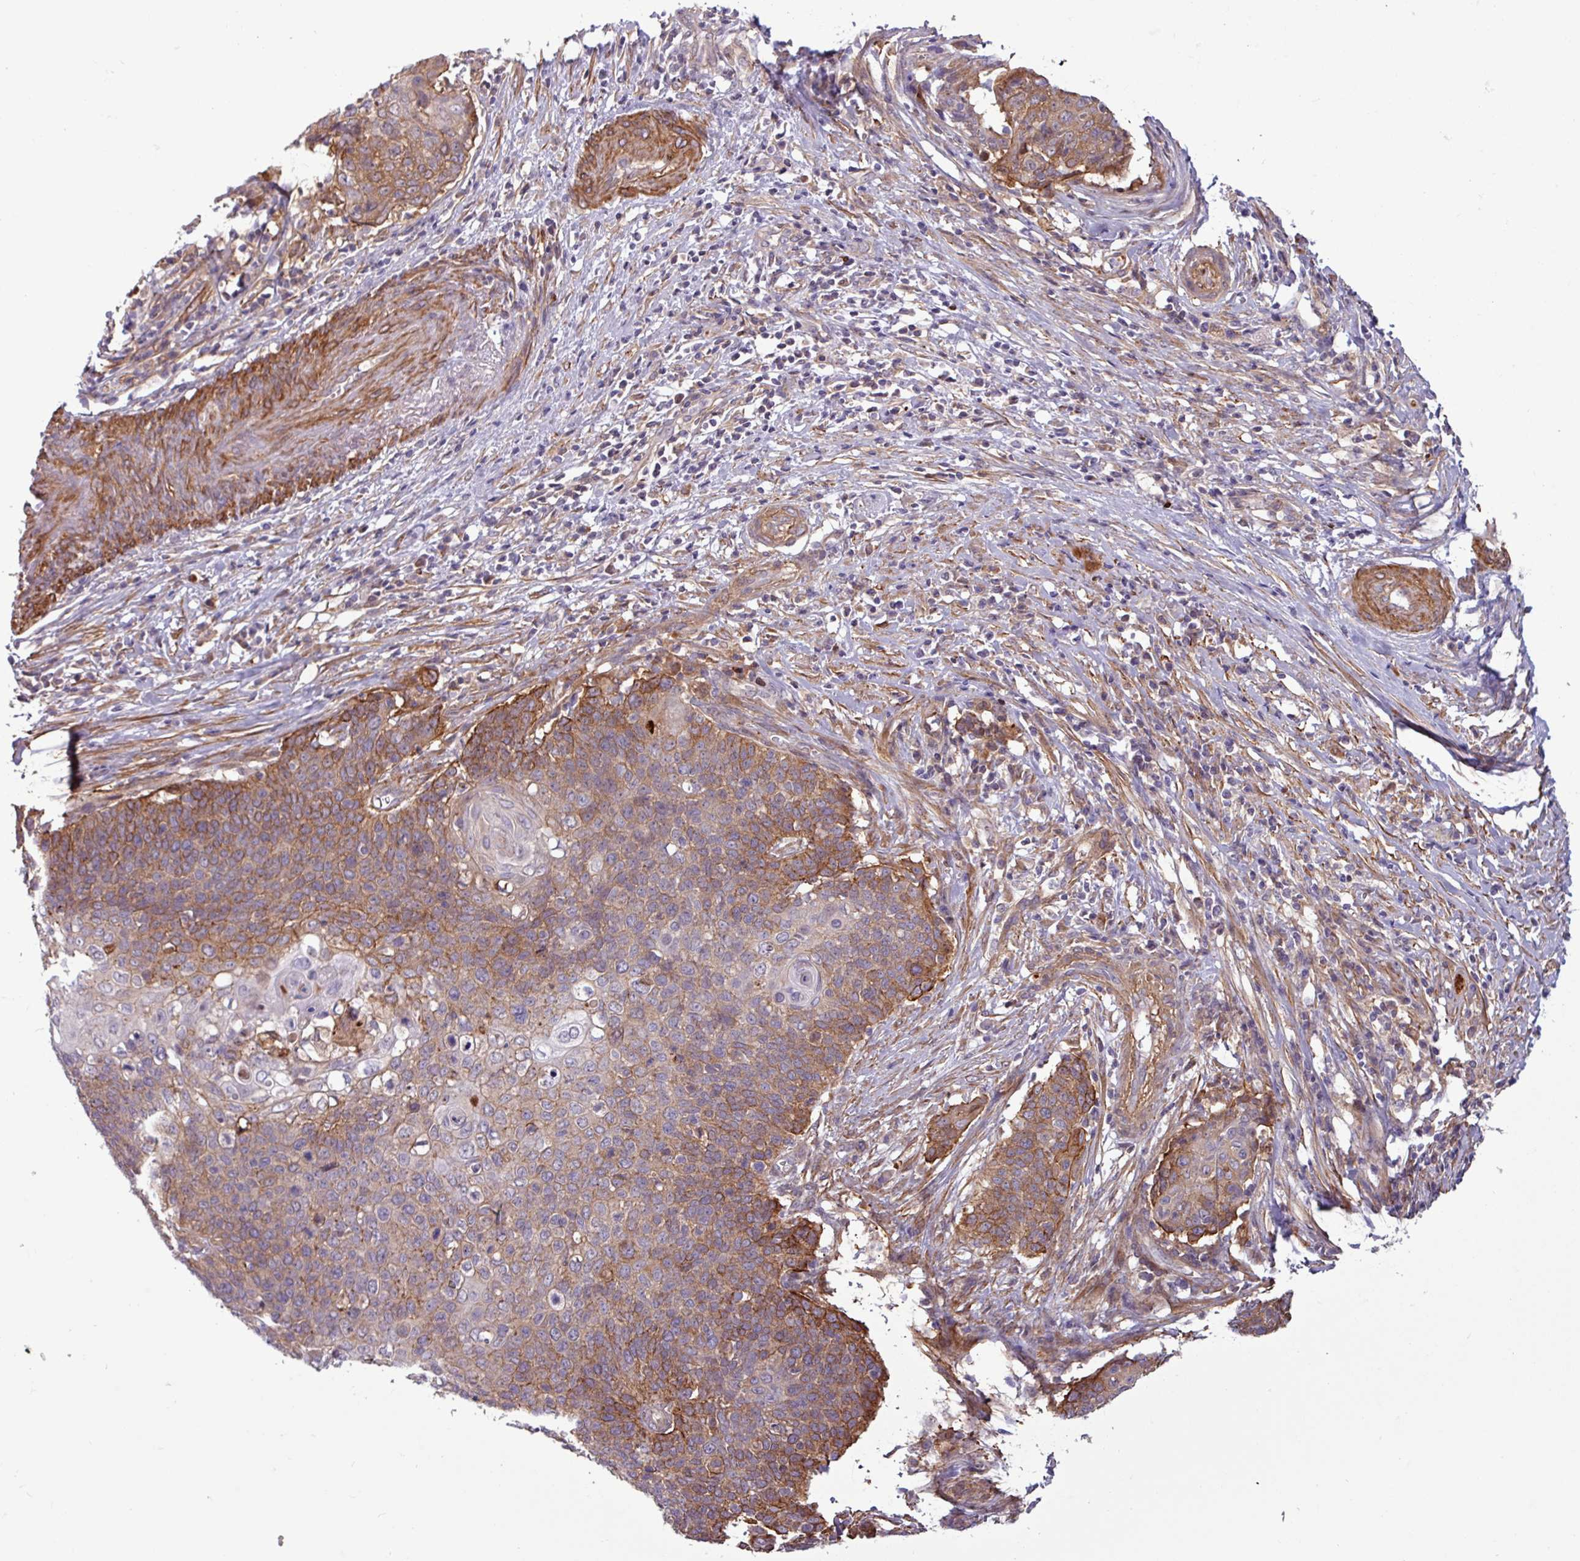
{"staining": {"intensity": "moderate", "quantity": "25%-75%", "location": "cytoplasmic/membranous"}, "tissue": "cervical cancer", "cell_type": "Tumor cells", "image_type": "cancer", "snomed": [{"axis": "morphology", "description": "Squamous cell carcinoma, NOS"}, {"axis": "topography", "description": "Cervix"}], "caption": "Protein expression analysis of human cervical cancer reveals moderate cytoplasmic/membranous expression in approximately 25%-75% of tumor cells.", "gene": "PCED1A", "patient": {"sex": "female", "age": 39}}